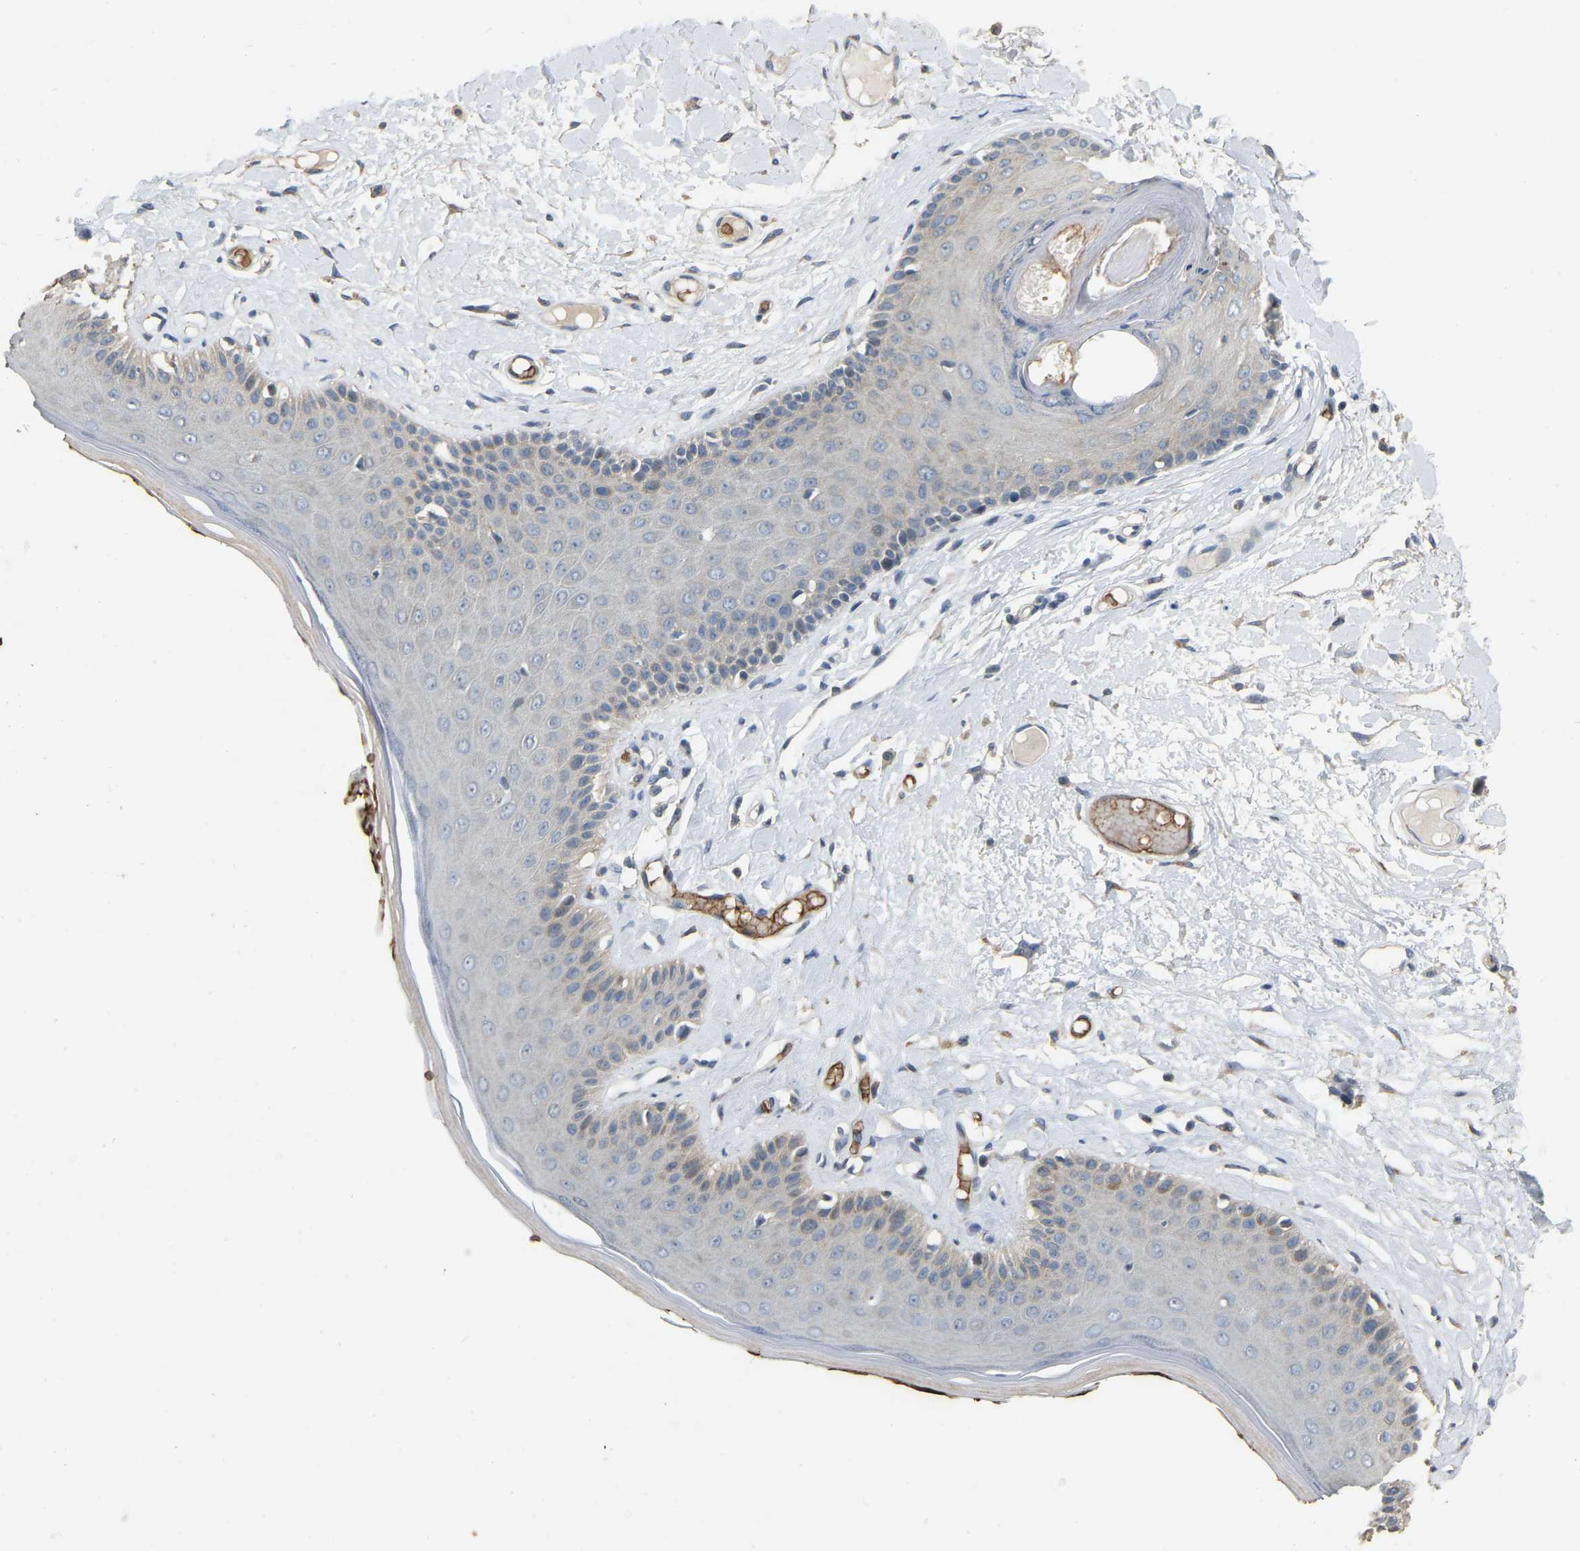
{"staining": {"intensity": "moderate", "quantity": "25%-75%", "location": "cytoplasmic/membranous"}, "tissue": "skin", "cell_type": "Epidermal cells", "image_type": "normal", "snomed": [{"axis": "morphology", "description": "Normal tissue, NOS"}, {"axis": "topography", "description": "Vulva"}], "caption": "Immunohistochemistry (IHC) (DAB (3,3'-diaminobenzidine)) staining of benign skin displays moderate cytoplasmic/membranous protein positivity in about 25%-75% of epidermal cells.", "gene": "CFAP298", "patient": {"sex": "female", "age": 73}}